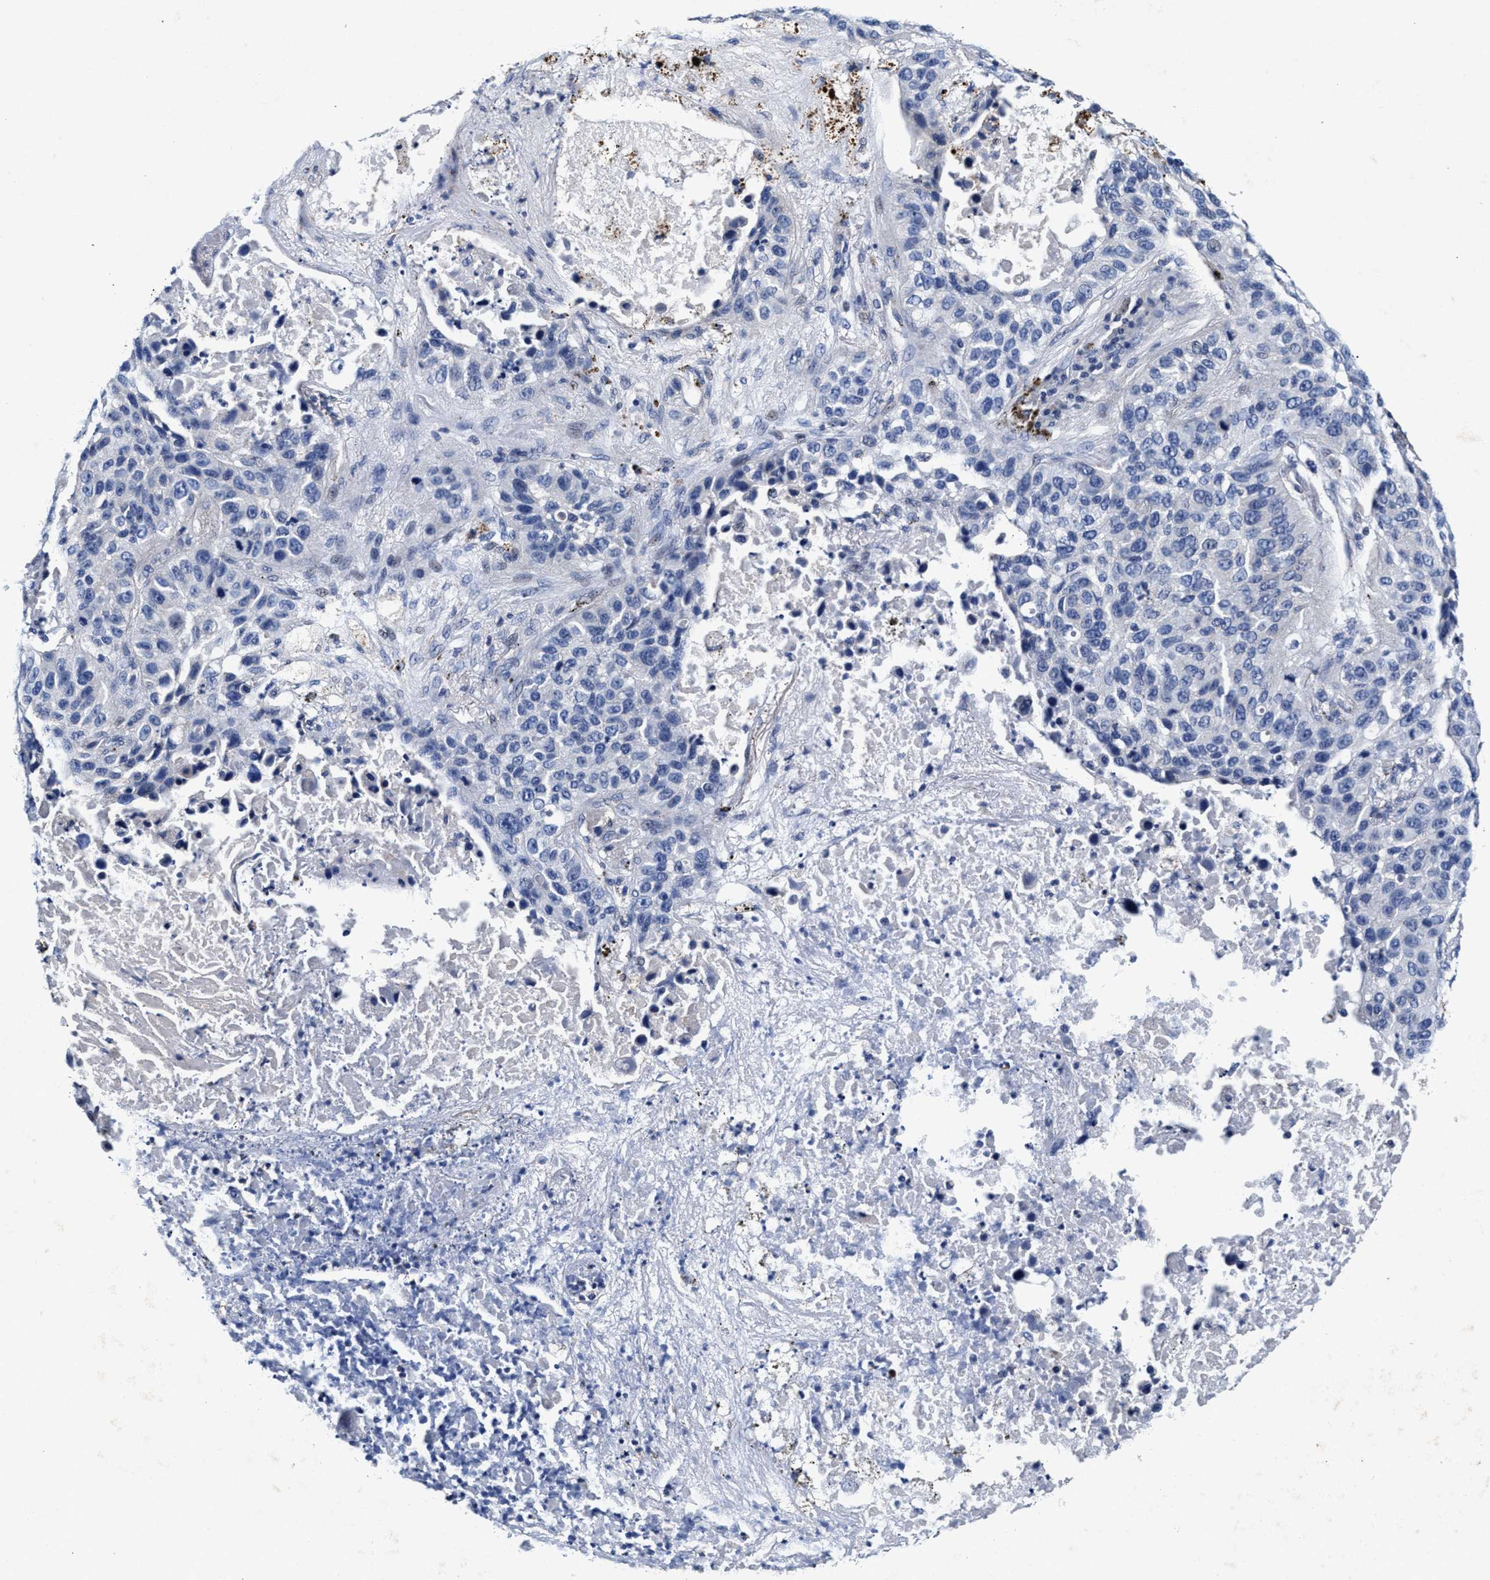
{"staining": {"intensity": "weak", "quantity": "25%-75%", "location": "cytoplasmic/membranous"}, "tissue": "lung cancer", "cell_type": "Tumor cells", "image_type": "cancer", "snomed": [{"axis": "morphology", "description": "Squamous cell carcinoma, NOS"}, {"axis": "topography", "description": "Lung"}], "caption": "DAB (3,3'-diaminobenzidine) immunohistochemical staining of human lung cancer shows weak cytoplasmic/membranous protein positivity in about 25%-75% of tumor cells.", "gene": "SLC8A1", "patient": {"sex": "male", "age": 57}}